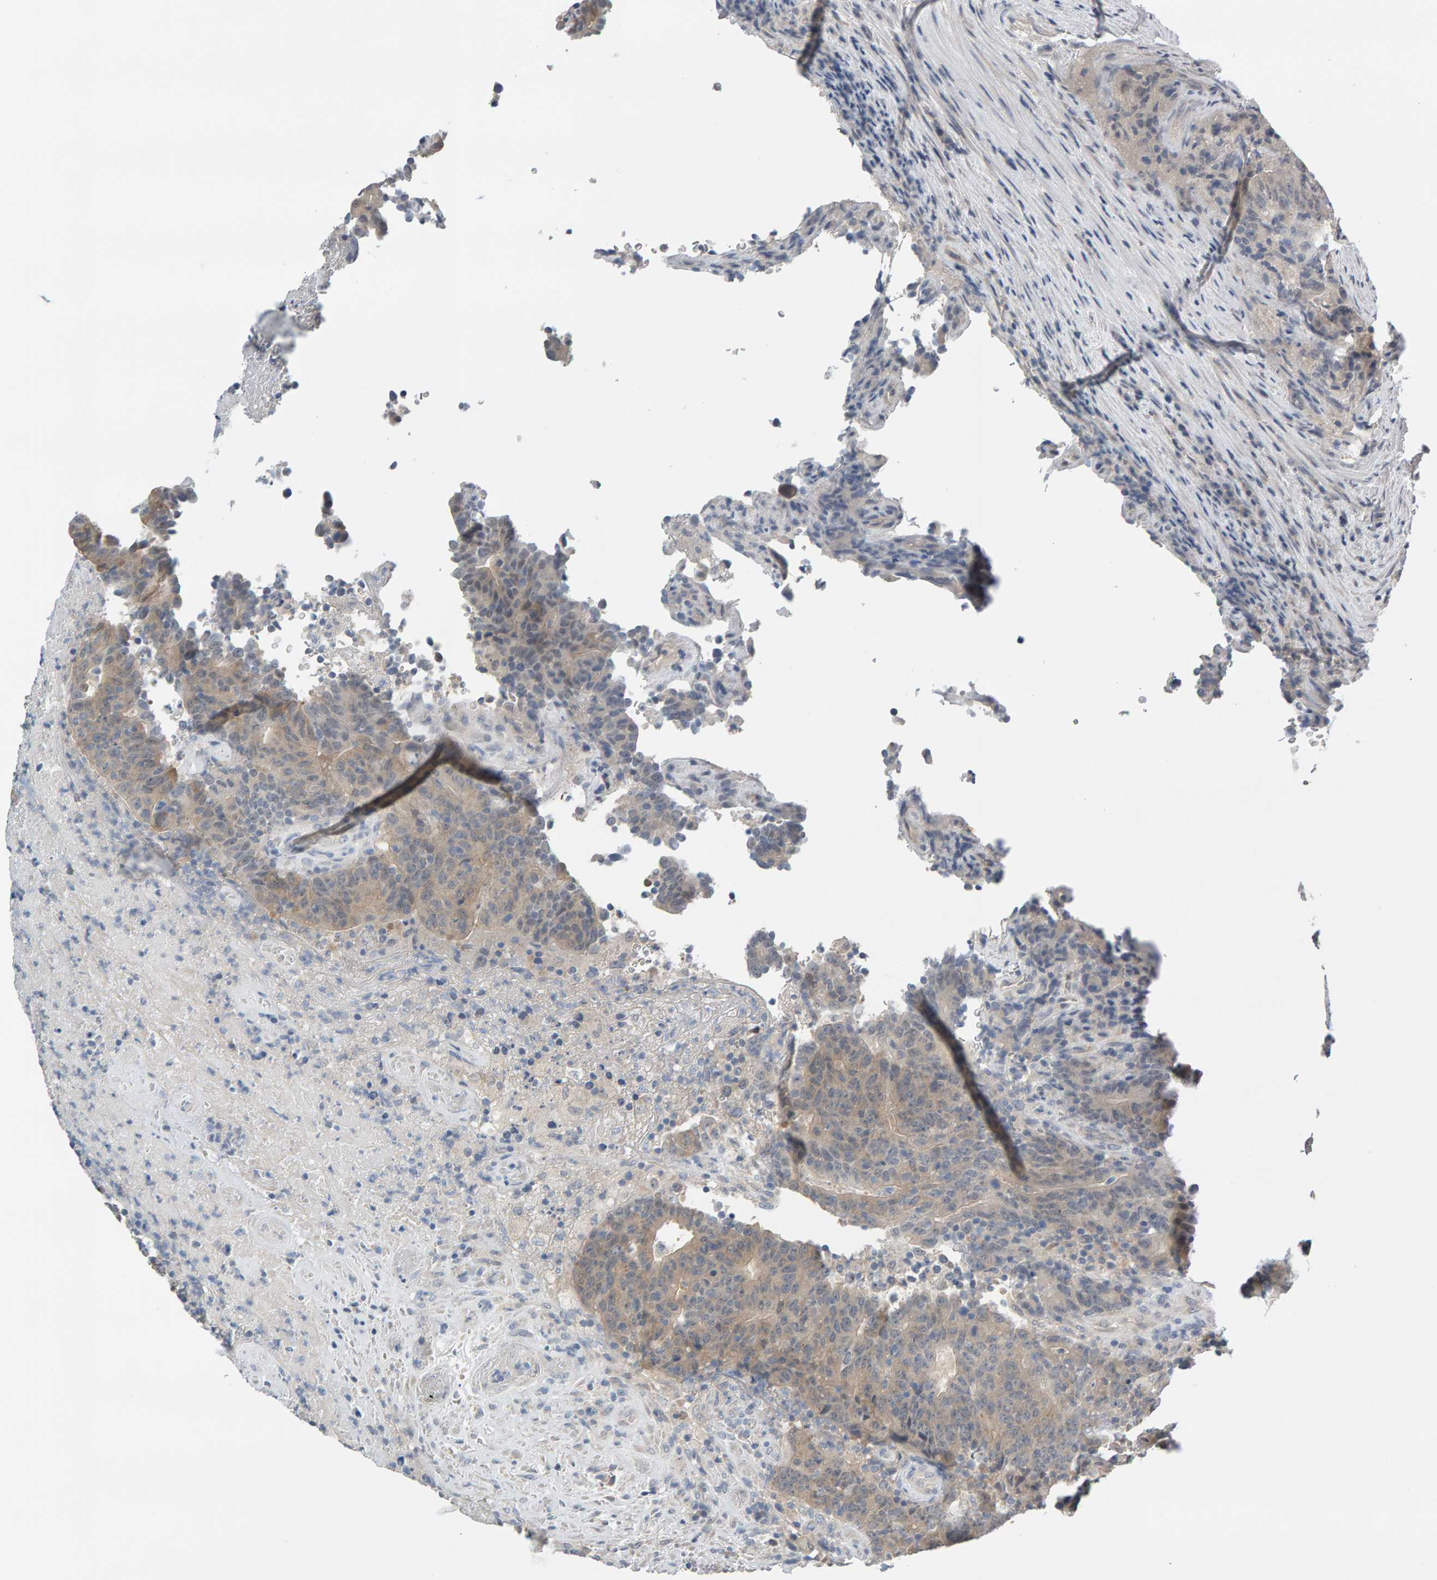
{"staining": {"intensity": "weak", "quantity": ">75%", "location": "cytoplasmic/membranous"}, "tissue": "colorectal cancer", "cell_type": "Tumor cells", "image_type": "cancer", "snomed": [{"axis": "morphology", "description": "Normal tissue, NOS"}, {"axis": "morphology", "description": "Adenocarcinoma, NOS"}, {"axis": "topography", "description": "Colon"}], "caption": "The immunohistochemical stain labels weak cytoplasmic/membranous positivity in tumor cells of colorectal cancer (adenocarcinoma) tissue.", "gene": "GFUS", "patient": {"sex": "female", "age": 75}}